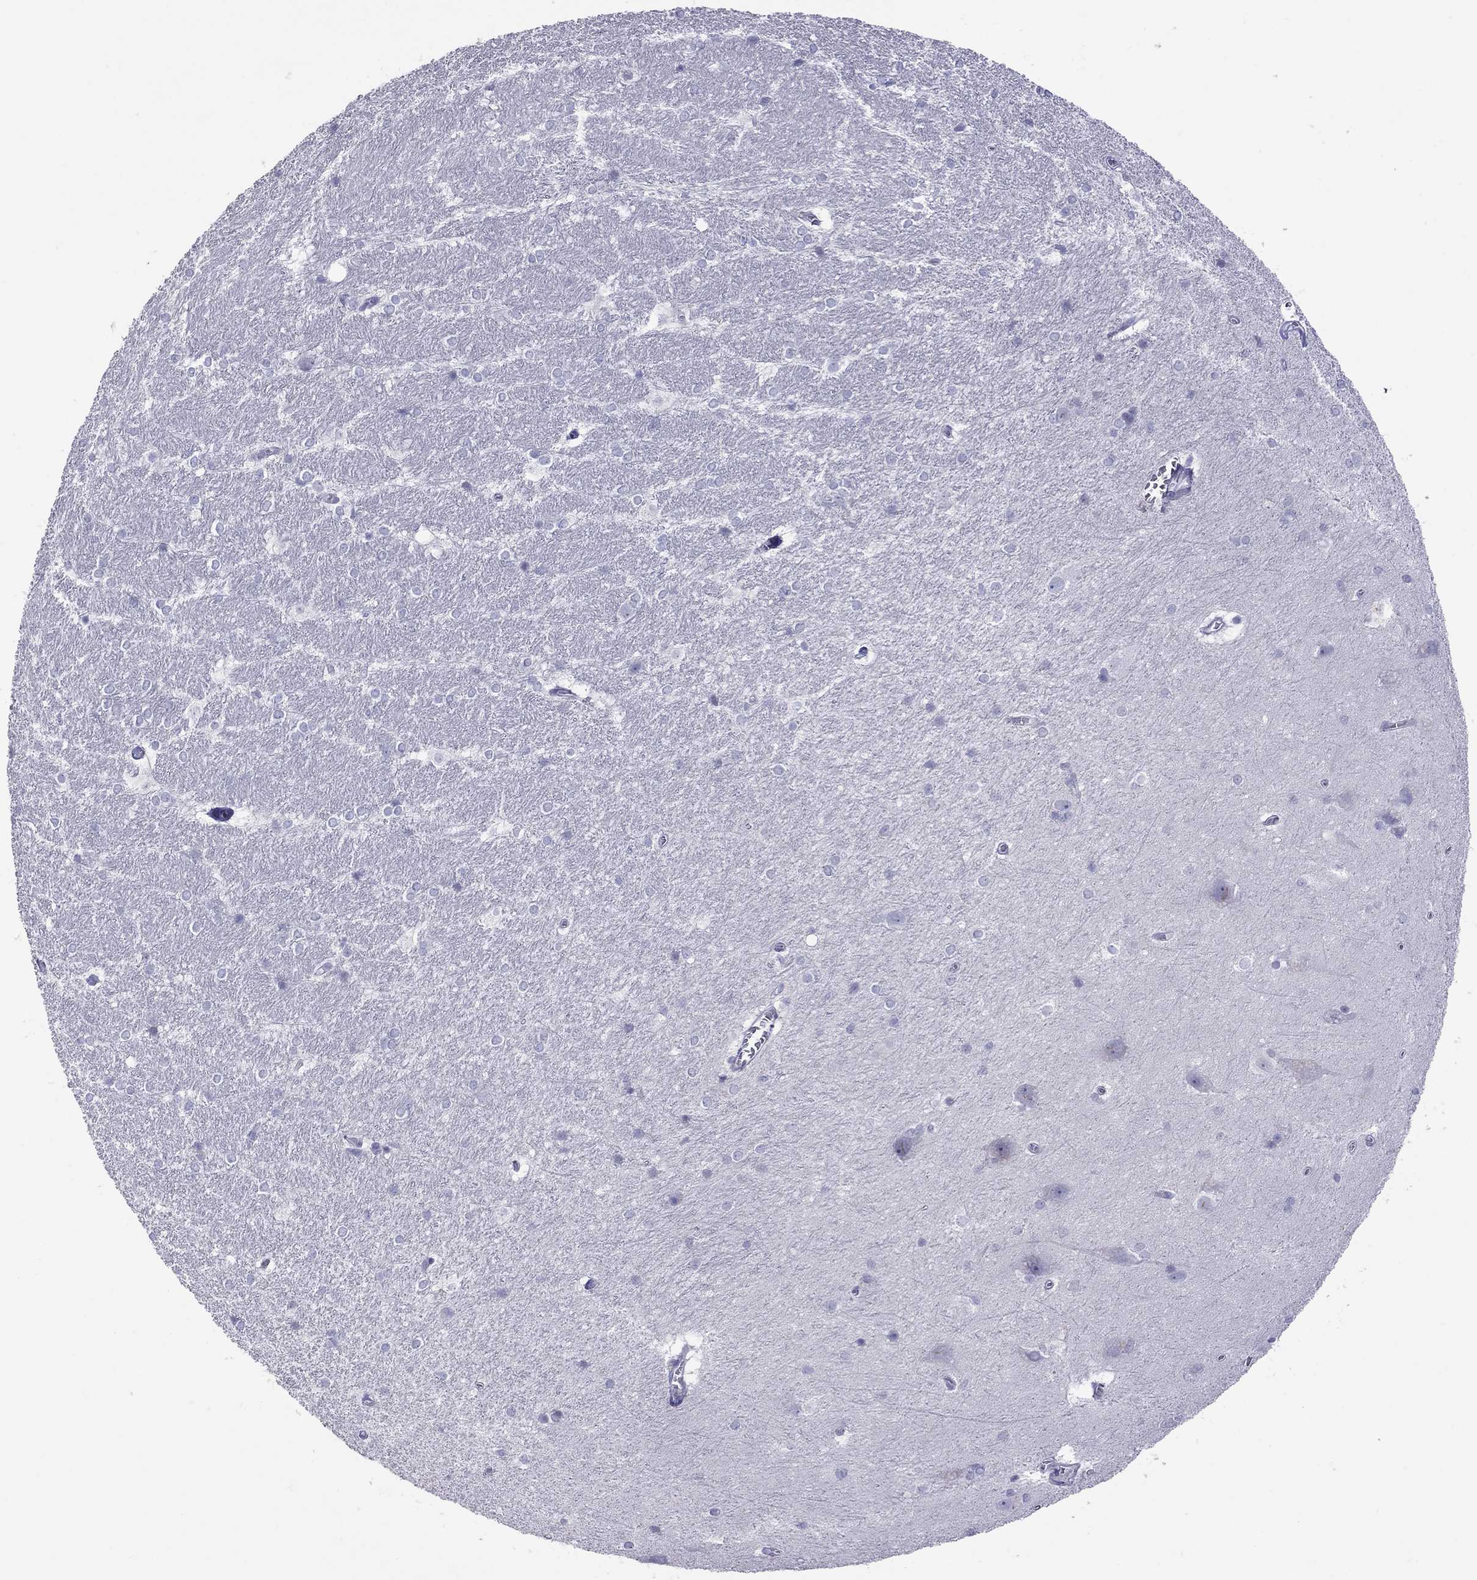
{"staining": {"intensity": "negative", "quantity": "none", "location": "none"}, "tissue": "hippocampus", "cell_type": "Glial cells", "image_type": "normal", "snomed": [{"axis": "morphology", "description": "Normal tissue, NOS"}, {"axis": "topography", "description": "Cerebral cortex"}, {"axis": "topography", "description": "Hippocampus"}], "caption": "A micrograph of hippocampus stained for a protein shows no brown staining in glial cells.", "gene": "MUC16", "patient": {"sex": "female", "age": 19}}